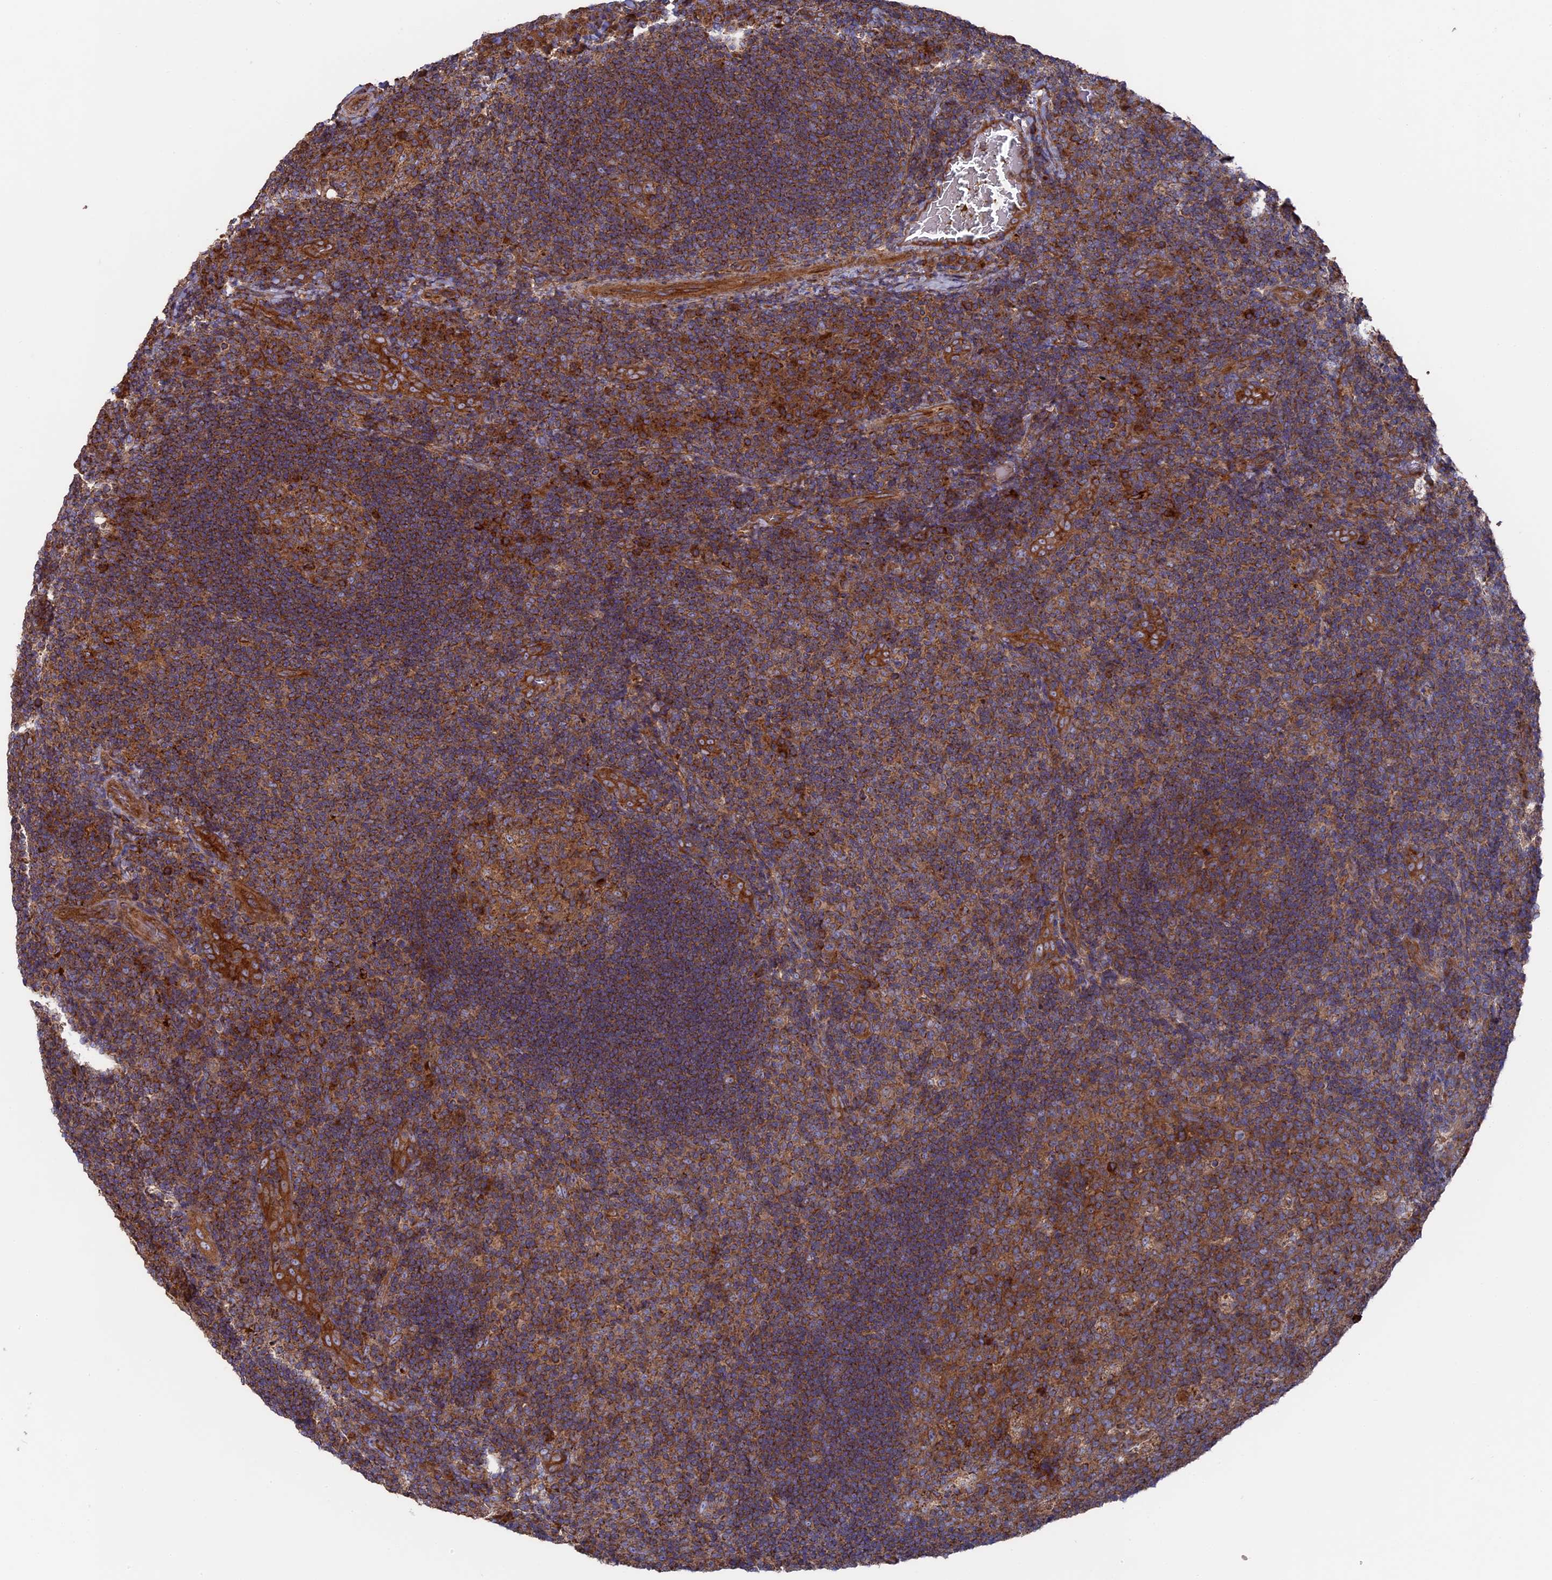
{"staining": {"intensity": "moderate", "quantity": ">75%", "location": "cytoplasmic/membranous"}, "tissue": "tonsil", "cell_type": "Germinal center cells", "image_type": "normal", "snomed": [{"axis": "morphology", "description": "Normal tissue, NOS"}, {"axis": "topography", "description": "Tonsil"}], "caption": "Immunohistochemical staining of normal tonsil demonstrates >75% levels of moderate cytoplasmic/membranous protein staining in about >75% of germinal center cells. (brown staining indicates protein expression, while blue staining denotes nuclei).", "gene": "TELO2", "patient": {"sex": "male", "age": 17}}